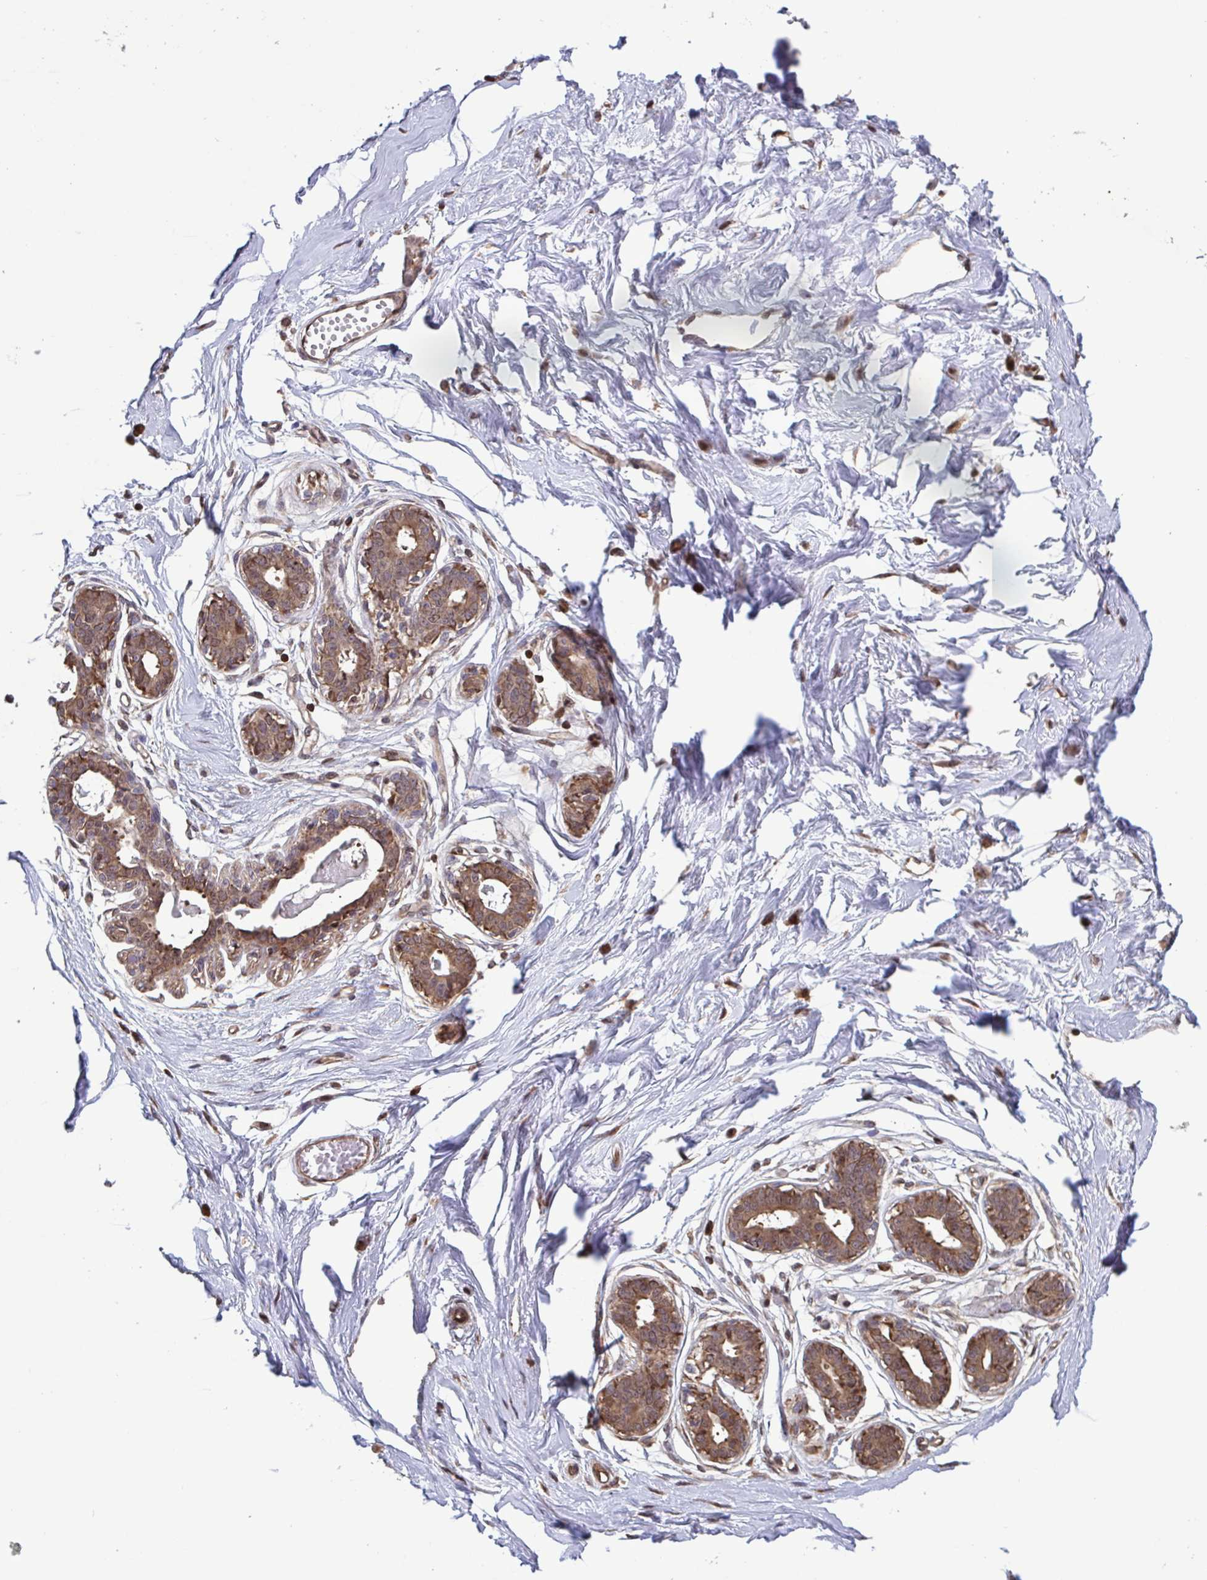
{"staining": {"intensity": "weak", "quantity": "<25%", "location": "cytoplasmic/membranous"}, "tissue": "breast", "cell_type": "Adipocytes", "image_type": "normal", "snomed": [{"axis": "morphology", "description": "Normal tissue, NOS"}, {"axis": "topography", "description": "Breast"}], "caption": "Human breast stained for a protein using immunohistochemistry (IHC) exhibits no expression in adipocytes.", "gene": "SEC63", "patient": {"sex": "female", "age": 45}}